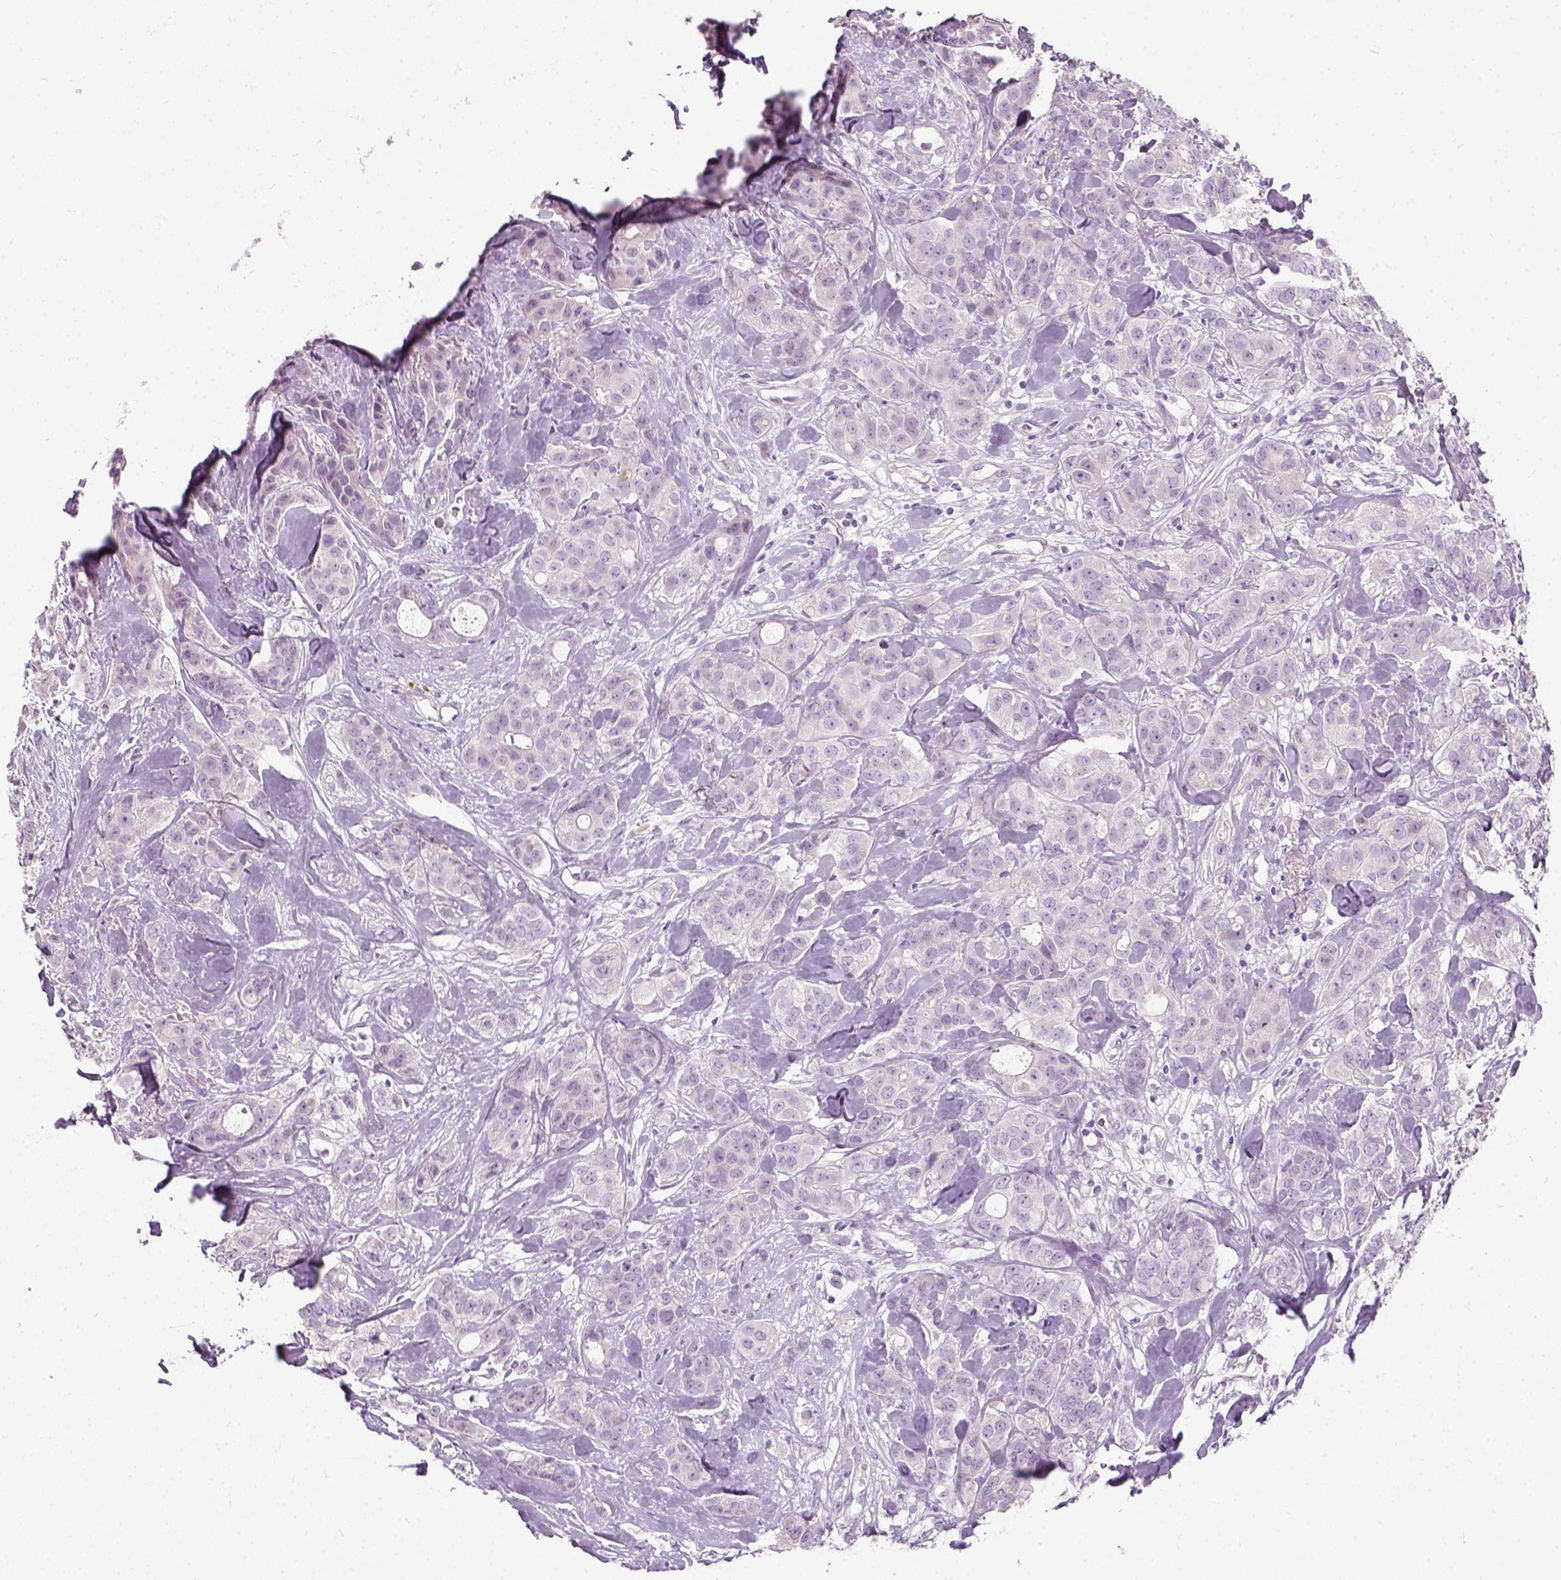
{"staining": {"intensity": "negative", "quantity": "none", "location": "none"}, "tissue": "breast cancer", "cell_type": "Tumor cells", "image_type": "cancer", "snomed": [{"axis": "morphology", "description": "Duct carcinoma"}, {"axis": "topography", "description": "Breast"}], "caption": "A high-resolution image shows immunohistochemistry (IHC) staining of infiltrating ductal carcinoma (breast), which demonstrates no significant staining in tumor cells.", "gene": "TRIM72", "patient": {"sex": "female", "age": 43}}